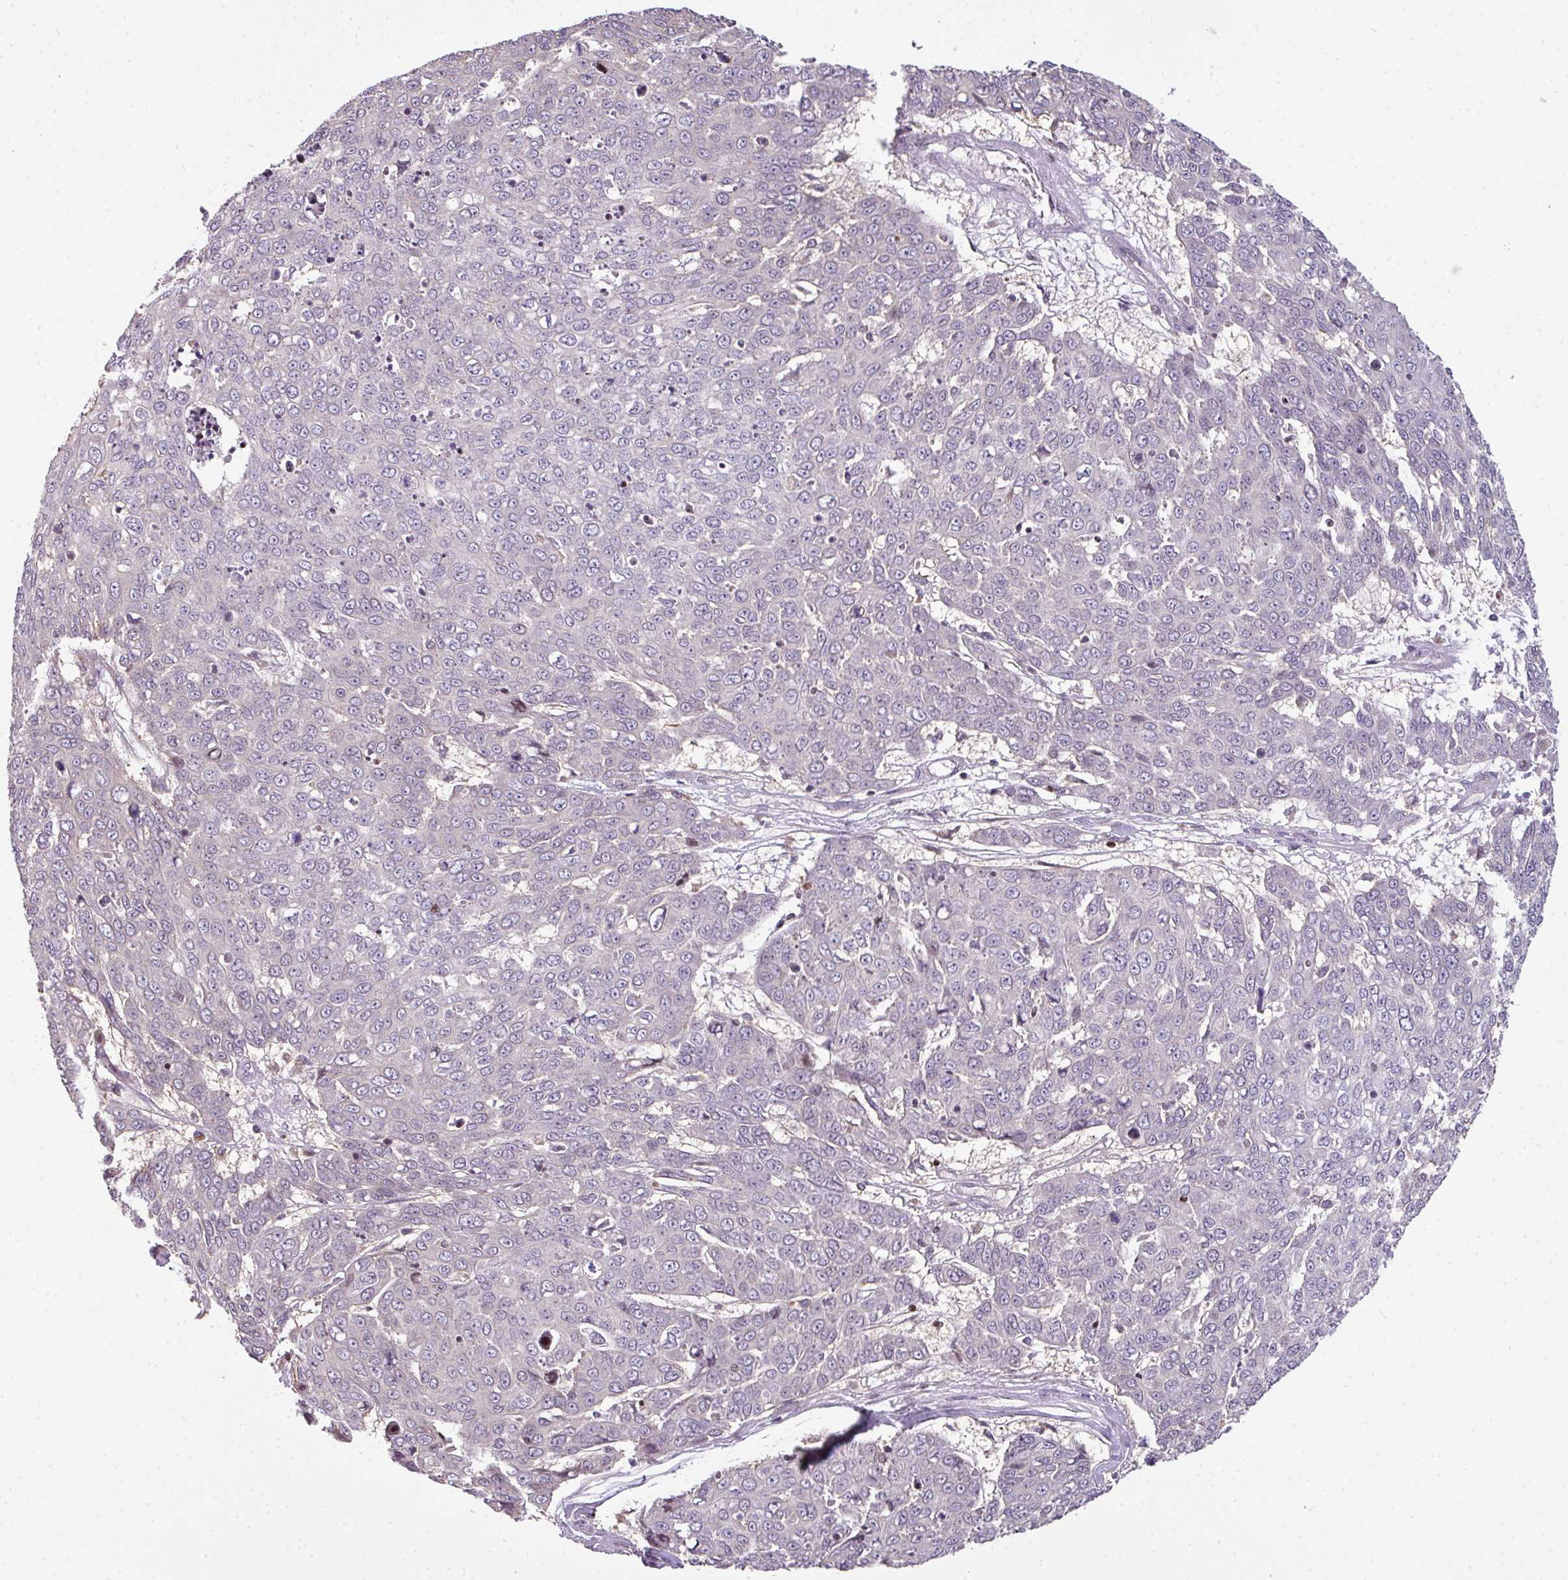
{"staining": {"intensity": "negative", "quantity": "none", "location": "none"}, "tissue": "skin cancer", "cell_type": "Tumor cells", "image_type": "cancer", "snomed": [{"axis": "morphology", "description": "Squamous cell carcinoma, NOS"}, {"axis": "topography", "description": "Skin"}], "caption": "Immunohistochemistry (IHC) photomicrograph of human skin cancer (squamous cell carcinoma) stained for a protein (brown), which reveals no expression in tumor cells.", "gene": "STAT5A", "patient": {"sex": "male", "age": 71}}